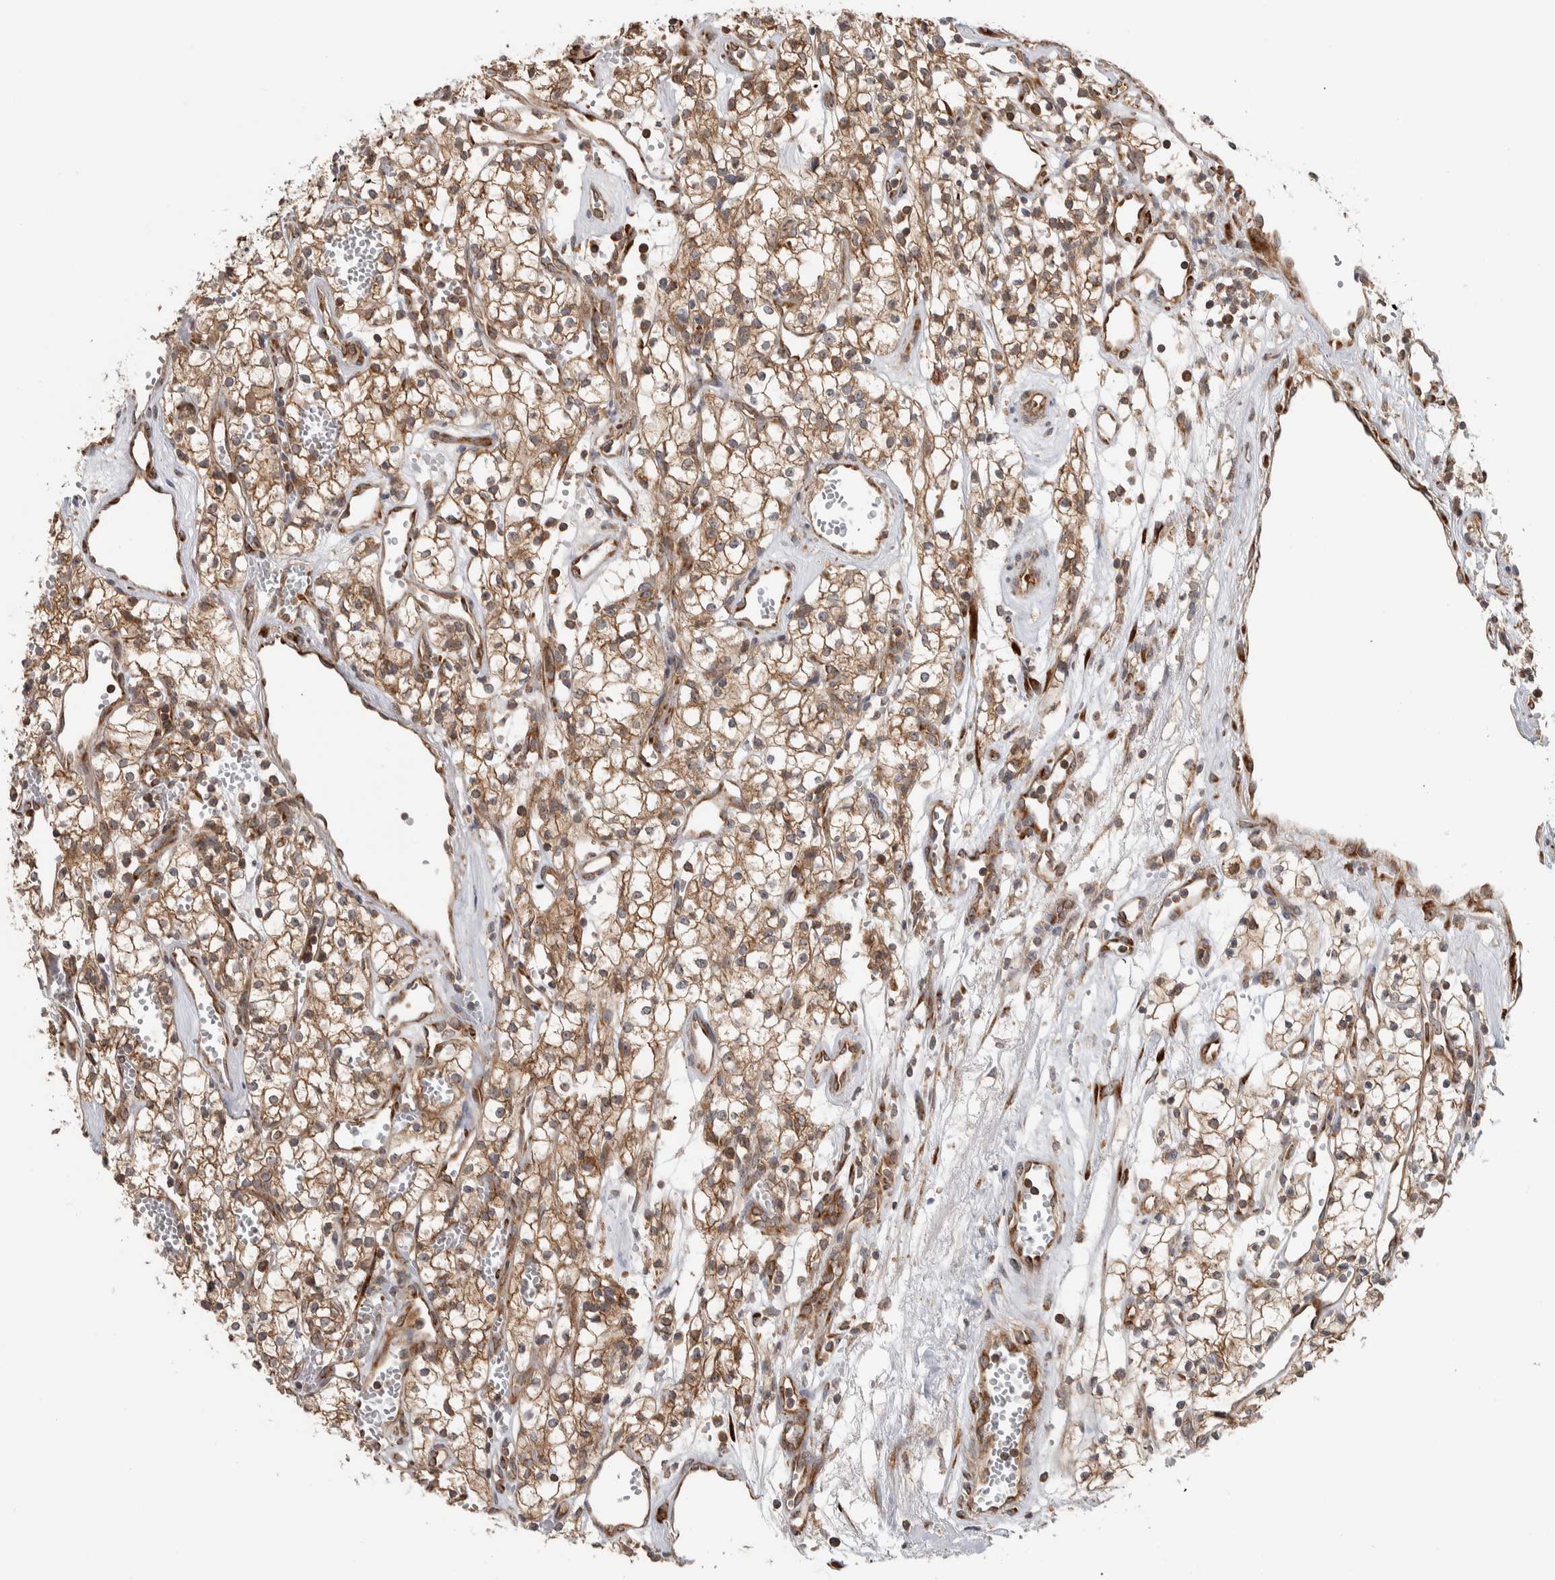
{"staining": {"intensity": "moderate", "quantity": ">75%", "location": "cytoplasmic/membranous"}, "tissue": "renal cancer", "cell_type": "Tumor cells", "image_type": "cancer", "snomed": [{"axis": "morphology", "description": "Adenocarcinoma, NOS"}, {"axis": "topography", "description": "Kidney"}], "caption": "Protein staining of adenocarcinoma (renal) tissue shows moderate cytoplasmic/membranous expression in approximately >75% of tumor cells. Ihc stains the protein in brown and the nuclei are stained blue.", "gene": "EIF3H", "patient": {"sex": "male", "age": 59}}